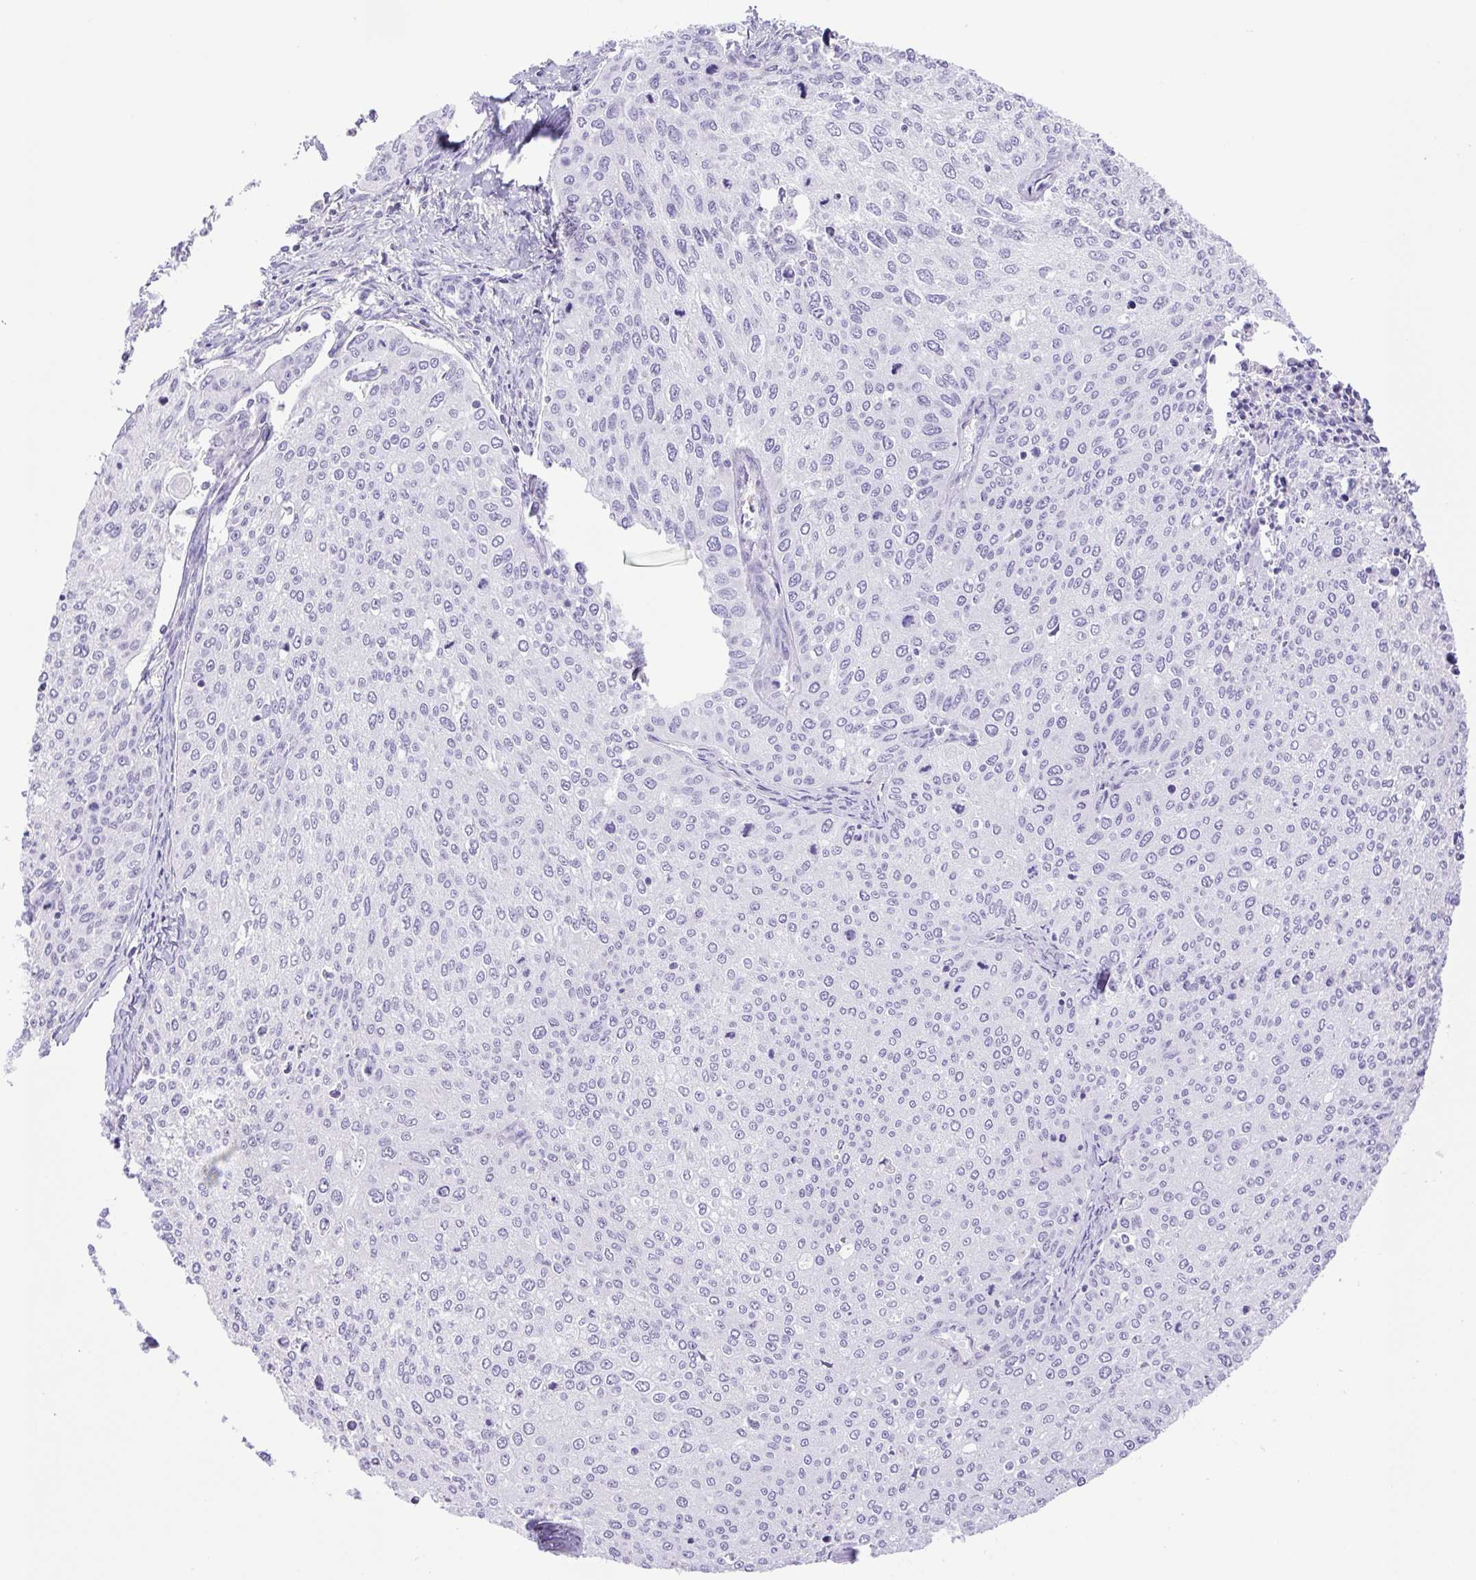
{"staining": {"intensity": "negative", "quantity": "none", "location": "none"}, "tissue": "cervical cancer", "cell_type": "Tumor cells", "image_type": "cancer", "snomed": [{"axis": "morphology", "description": "Squamous cell carcinoma, NOS"}, {"axis": "topography", "description": "Cervix"}], "caption": "Immunohistochemistry of squamous cell carcinoma (cervical) displays no staining in tumor cells.", "gene": "SYNPR", "patient": {"sex": "female", "age": 38}}